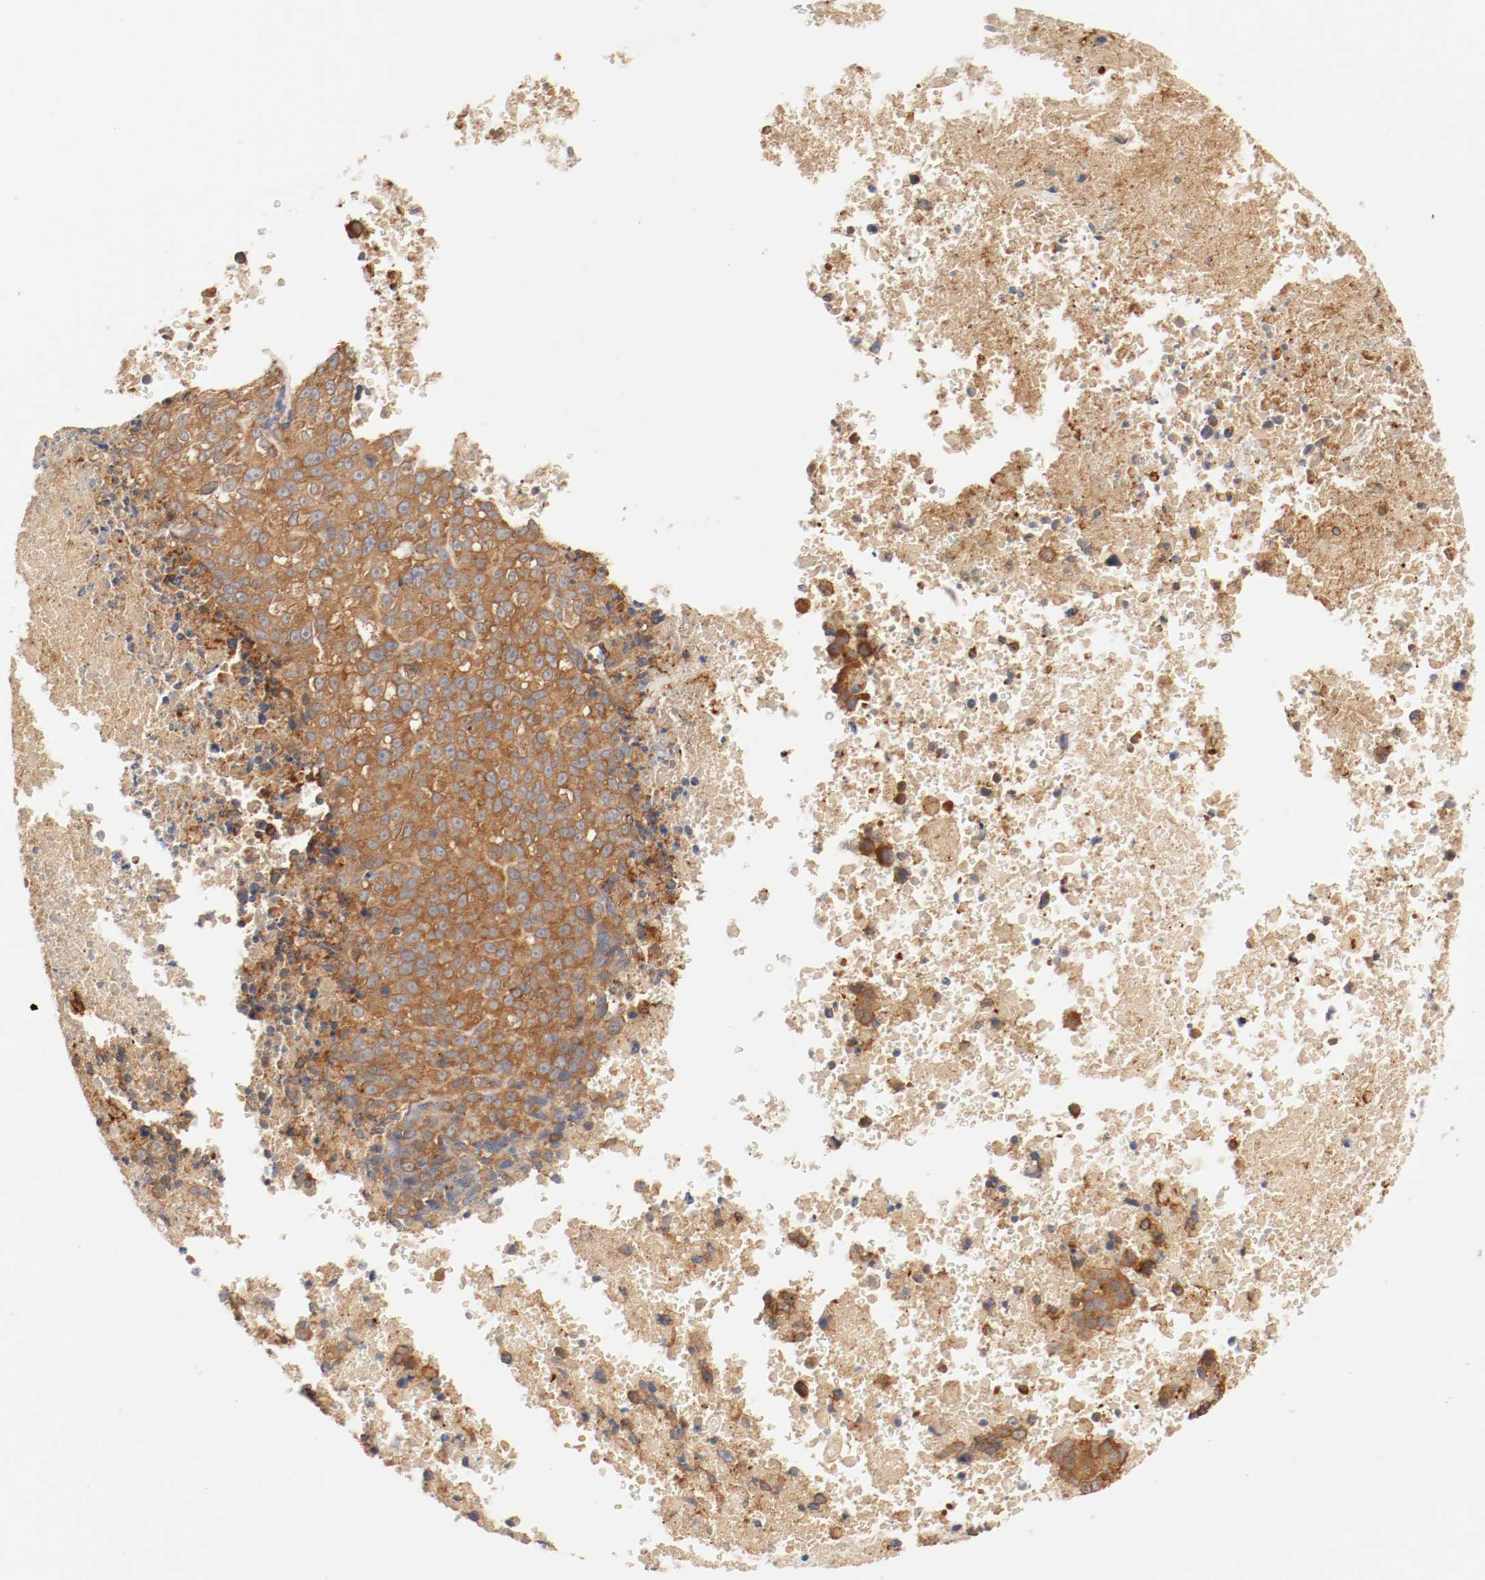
{"staining": {"intensity": "strong", "quantity": ">75%", "location": "cytoplasmic/membranous"}, "tissue": "melanoma", "cell_type": "Tumor cells", "image_type": "cancer", "snomed": [{"axis": "morphology", "description": "Malignant melanoma, Metastatic site"}, {"axis": "topography", "description": "Cerebral cortex"}], "caption": "Tumor cells exhibit high levels of strong cytoplasmic/membranous staining in approximately >75% of cells in malignant melanoma (metastatic site). (DAB IHC, brown staining for protein, blue staining for nuclei).", "gene": "GIT1", "patient": {"sex": "female", "age": 52}}